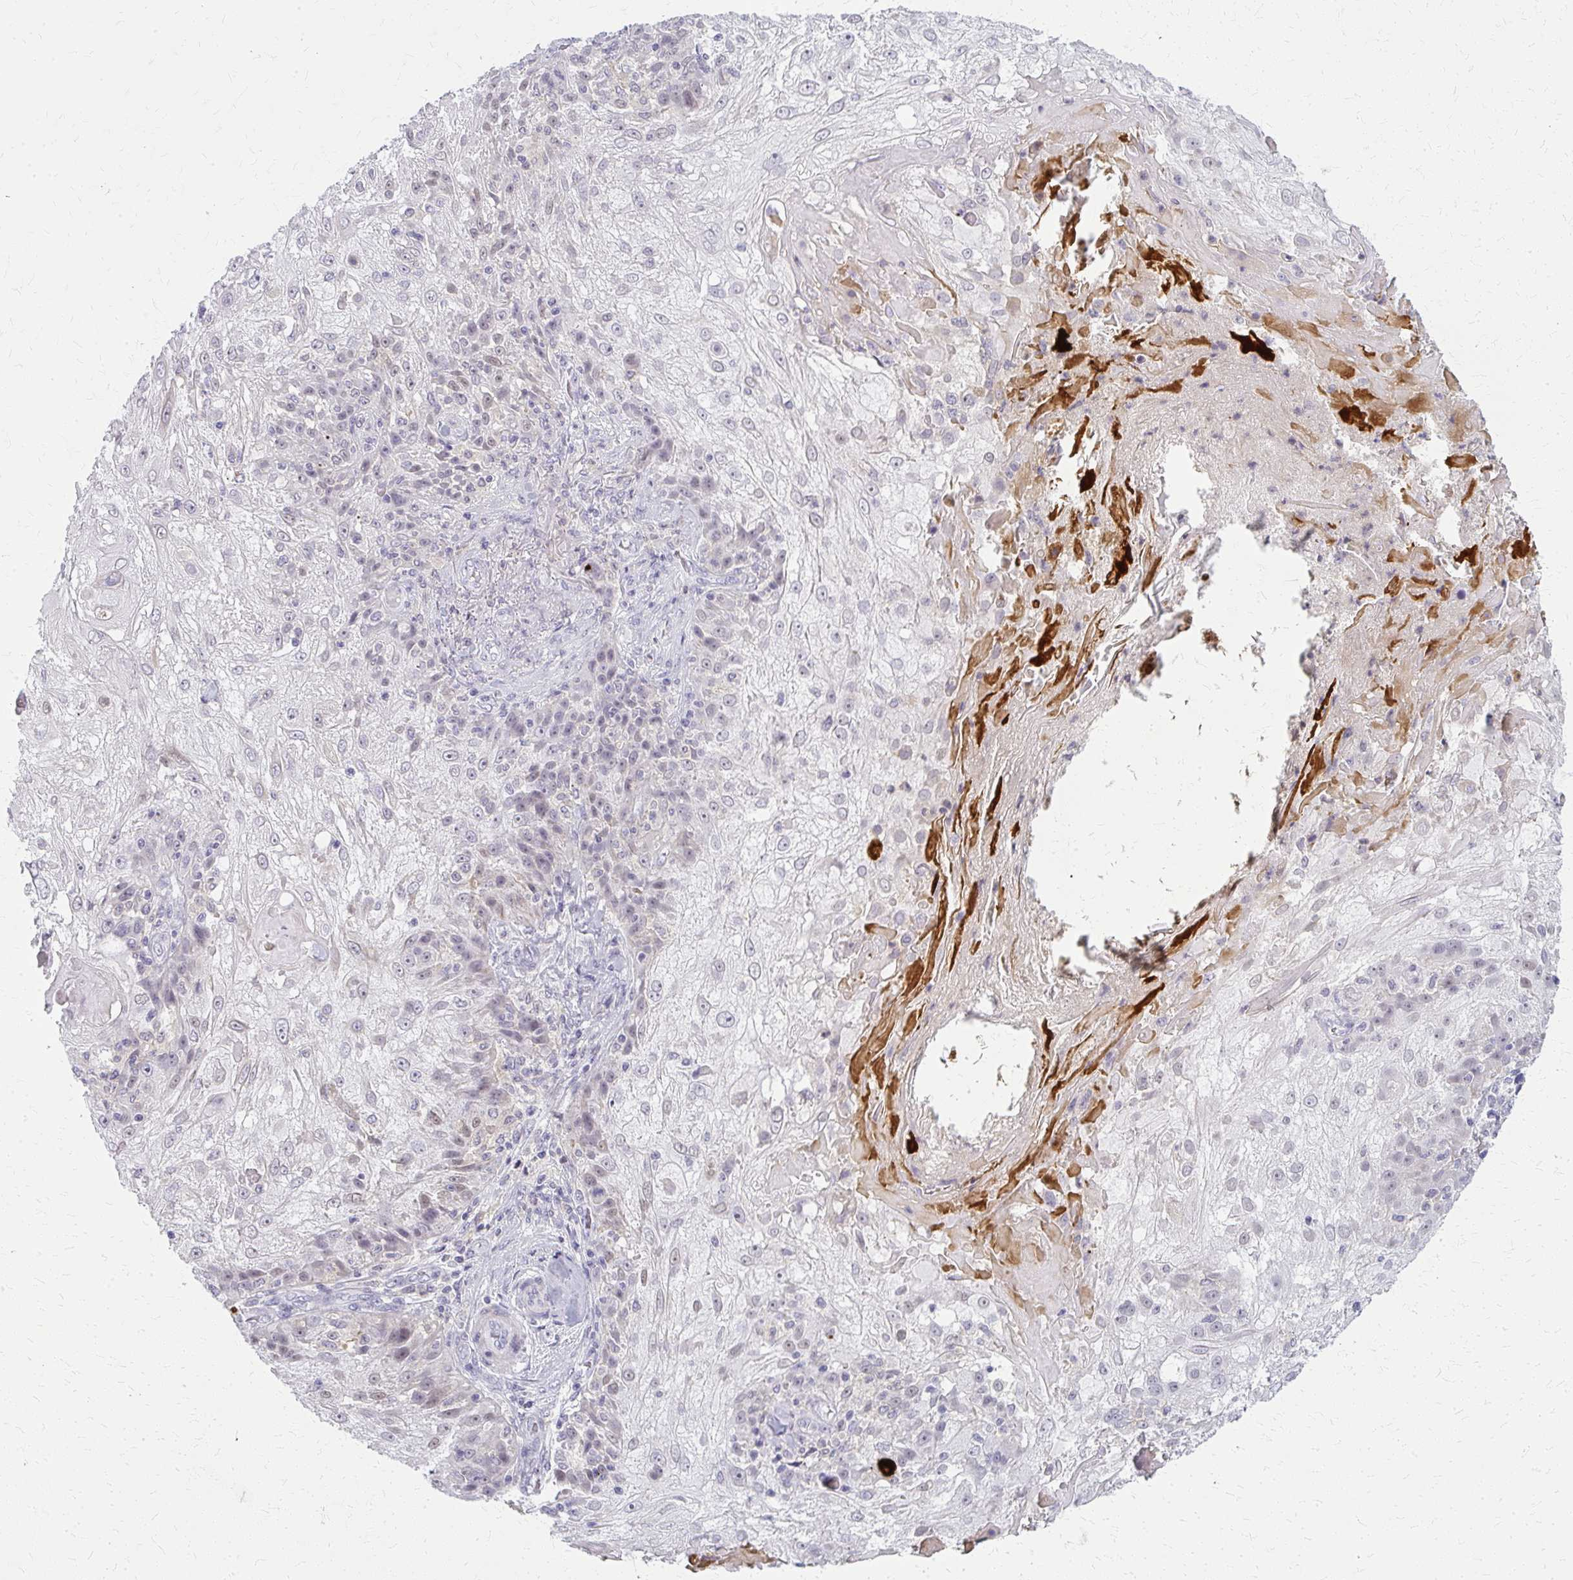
{"staining": {"intensity": "weak", "quantity": "<25%", "location": "nuclear"}, "tissue": "skin cancer", "cell_type": "Tumor cells", "image_type": "cancer", "snomed": [{"axis": "morphology", "description": "Normal tissue, NOS"}, {"axis": "morphology", "description": "Squamous cell carcinoma, NOS"}, {"axis": "topography", "description": "Skin"}], "caption": "Skin cancer (squamous cell carcinoma) was stained to show a protein in brown. There is no significant expression in tumor cells.", "gene": "CASQ2", "patient": {"sex": "female", "age": 83}}